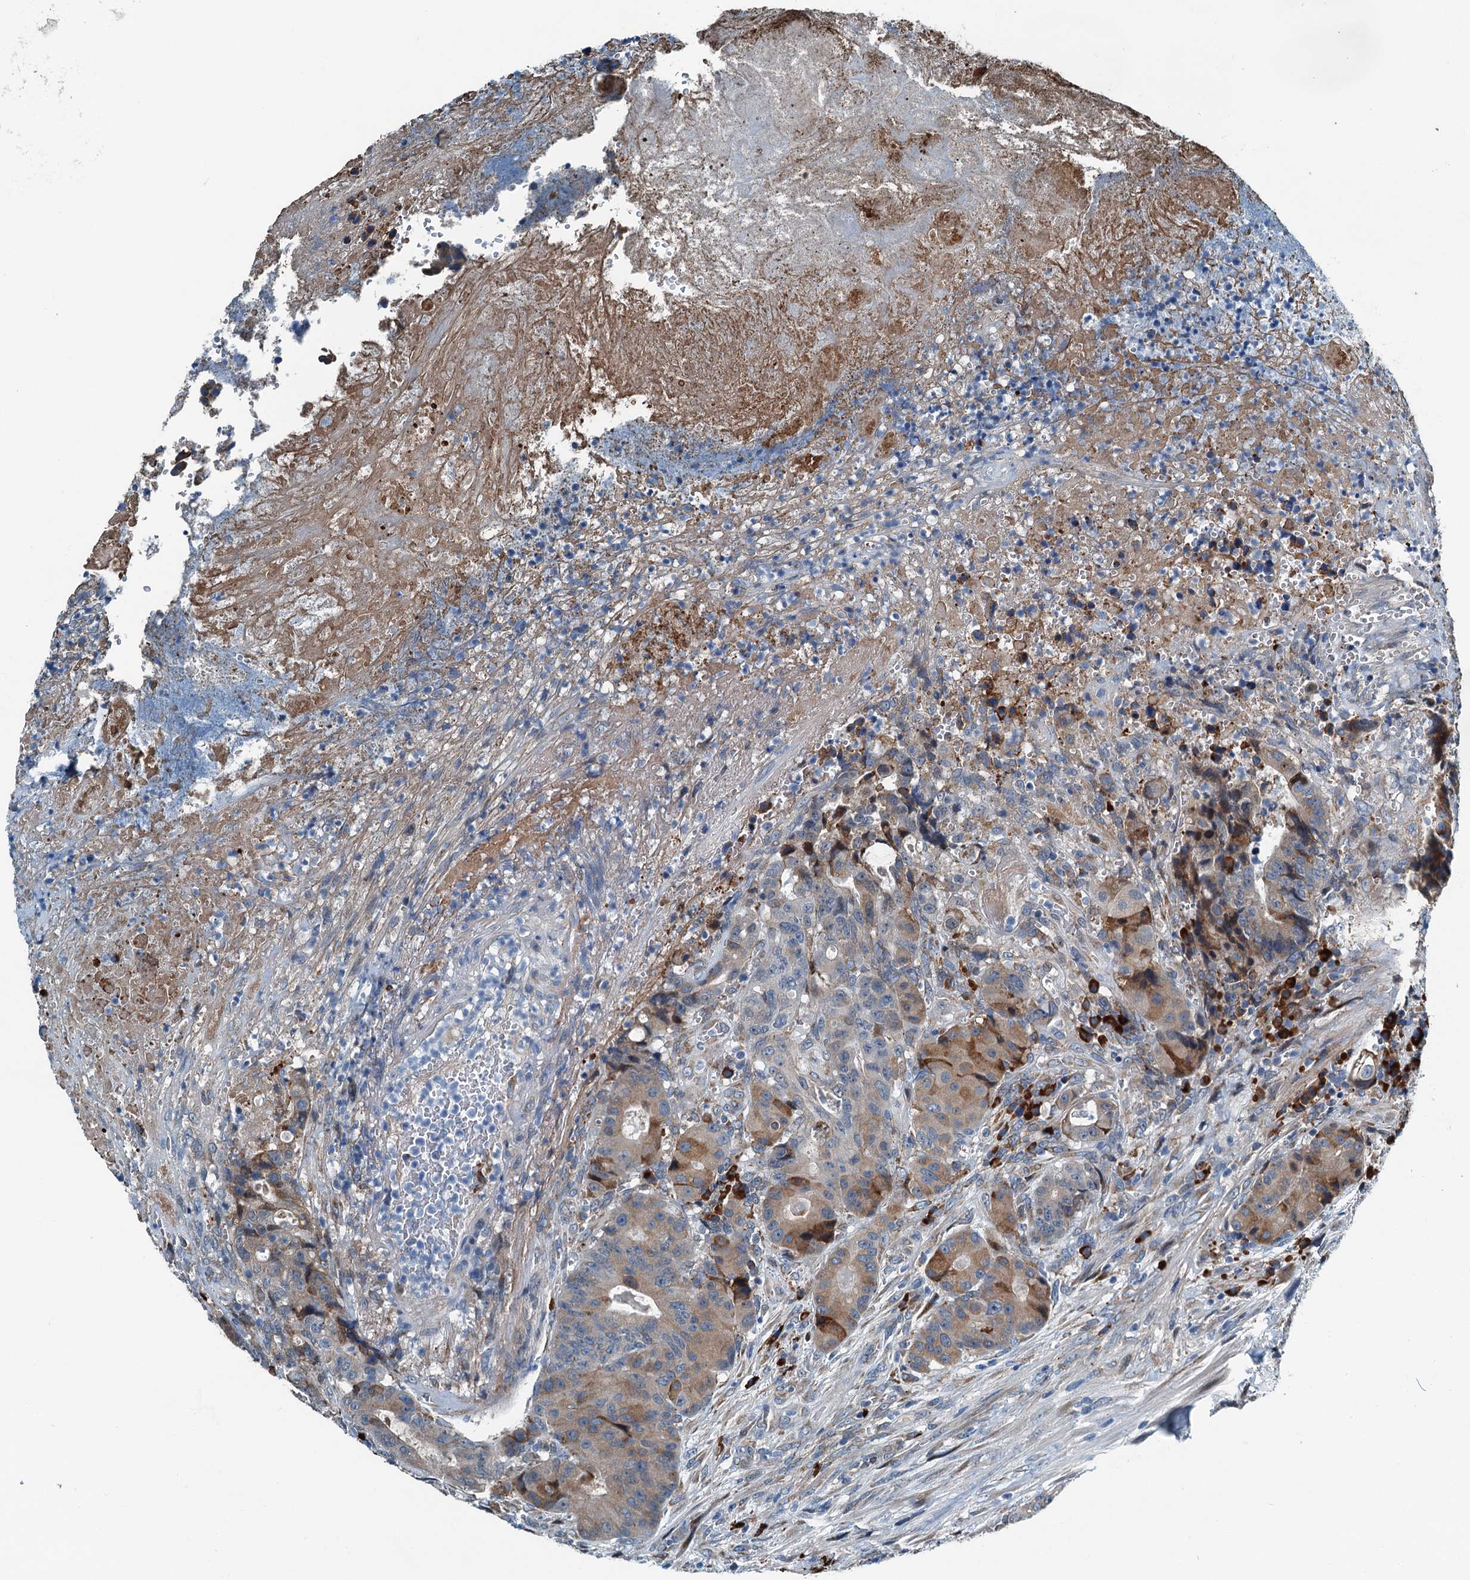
{"staining": {"intensity": "moderate", "quantity": "<25%", "location": "cytoplasmic/membranous"}, "tissue": "colorectal cancer", "cell_type": "Tumor cells", "image_type": "cancer", "snomed": [{"axis": "morphology", "description": "Adenocarcinoma, NOS"}, {"axis": "topography", "description": "Rectum"}], "caption": "Immunohistochemical staining of adenocarcinoma (colorectal) shows low levels of moderate cytoplasmic/membranous staining in approximately <25% of tumor cells. Immunohistochemistry stains the protein in brown and the nuclei are stained blue.", "gene": "TAMALIN", "patient": {"sex": "male", "age": 69}}